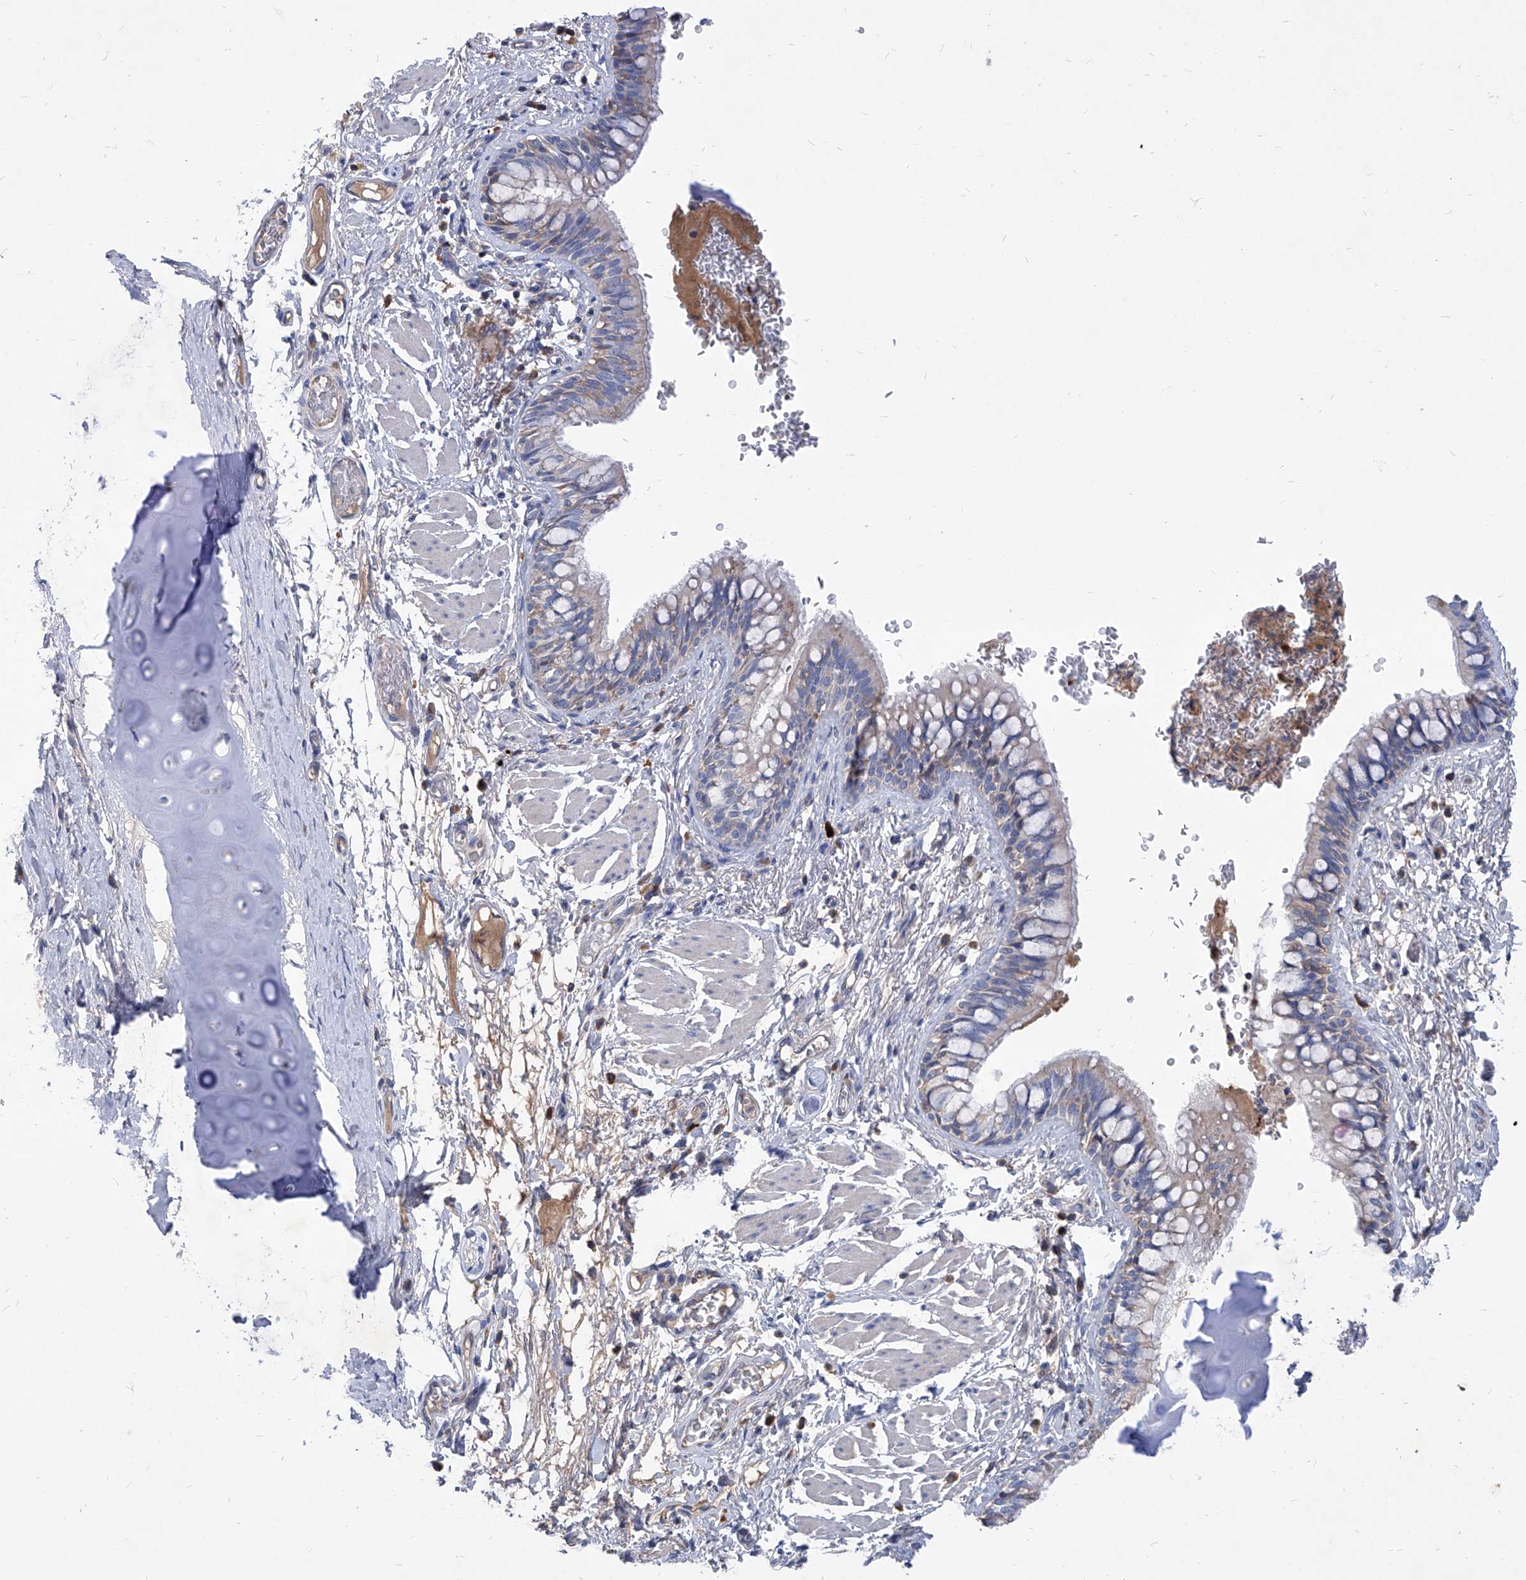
{"staining": {"intensity": "weak", "quantity": "<25%", "location": "cytoplasmic/membranous"}, "tissue": "bronchus", "cell_type": "Respiratory epithelial cells", "image_type": "normal", "snomed": [{"axis": "morphology", "description": "Normal tissue, NOS"}, {"axis": "topography", "description": "Cartilage tissue"}, {"axis": "topography", "description": "Bronchus"}], "caption": "A histopathology image of bronchus stained for a protein demonstrates no brown staining in respiratory epithelial cells. (DAB immunohistochemistry (IHC), high magnification).", "gene": "EPHA8", "patient": {"sex": "female", "age": 36}}